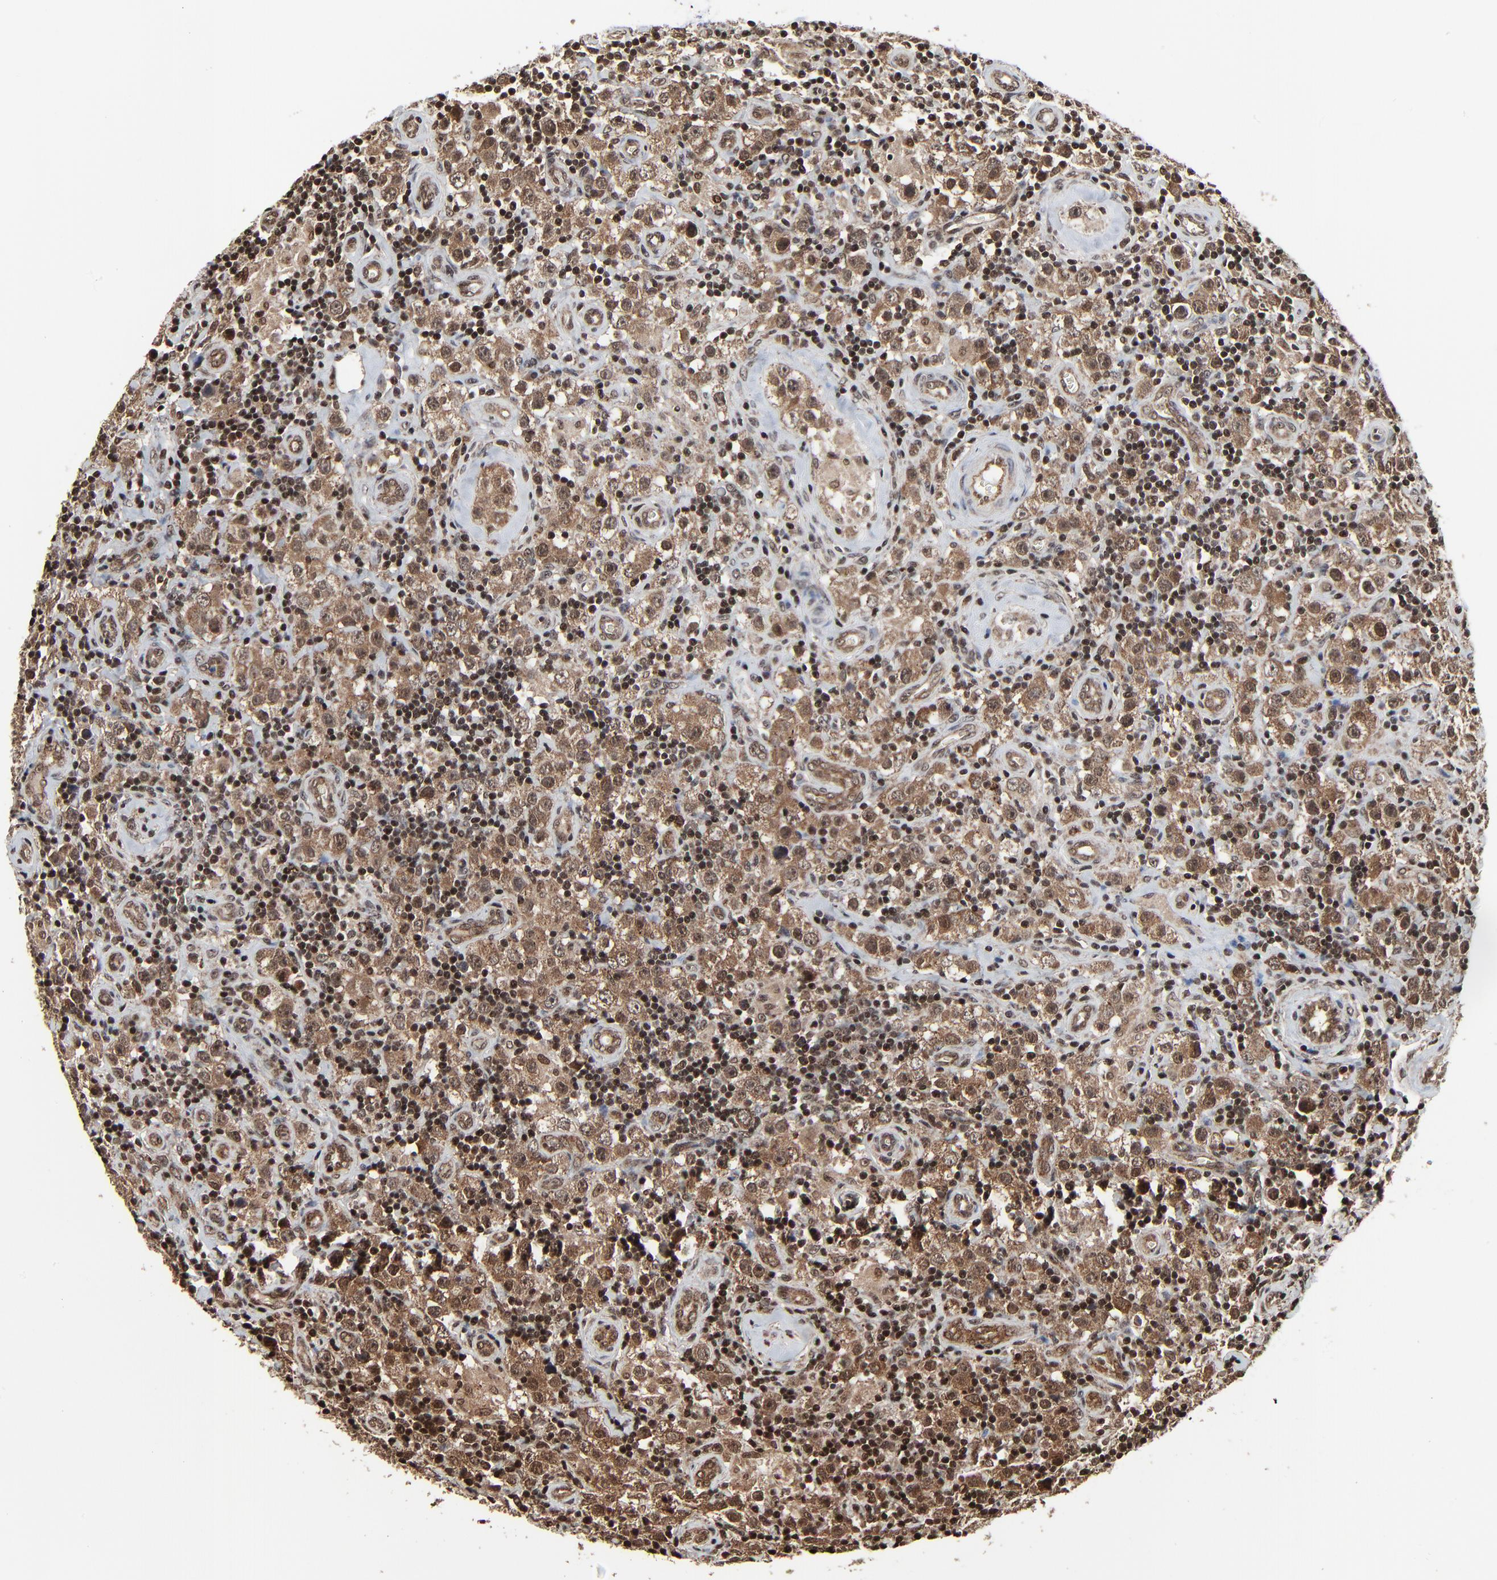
{"staining": {"intensity": "moderate", "quantity": ">75%", "location": "cytoplasmic/membranous,nuclear"}, "tissue": "testis cancer", "cell_type": "Tumor cells", "image_type": "cancer", "snomed": [{"axis": "morphology", "description": "Seminoma, NOS"}, {"axis": "topography", "description": "Testis"}], "caption": "Testis cancer (seminoma) was stained to show a protein in brown. There is medium levels of moderate cytoplasmic/membranous and nuclear expression in approximately >75% of tumor cells.", "gene": "RHOJ", "patient": {"sex": "male", "age": 32}}